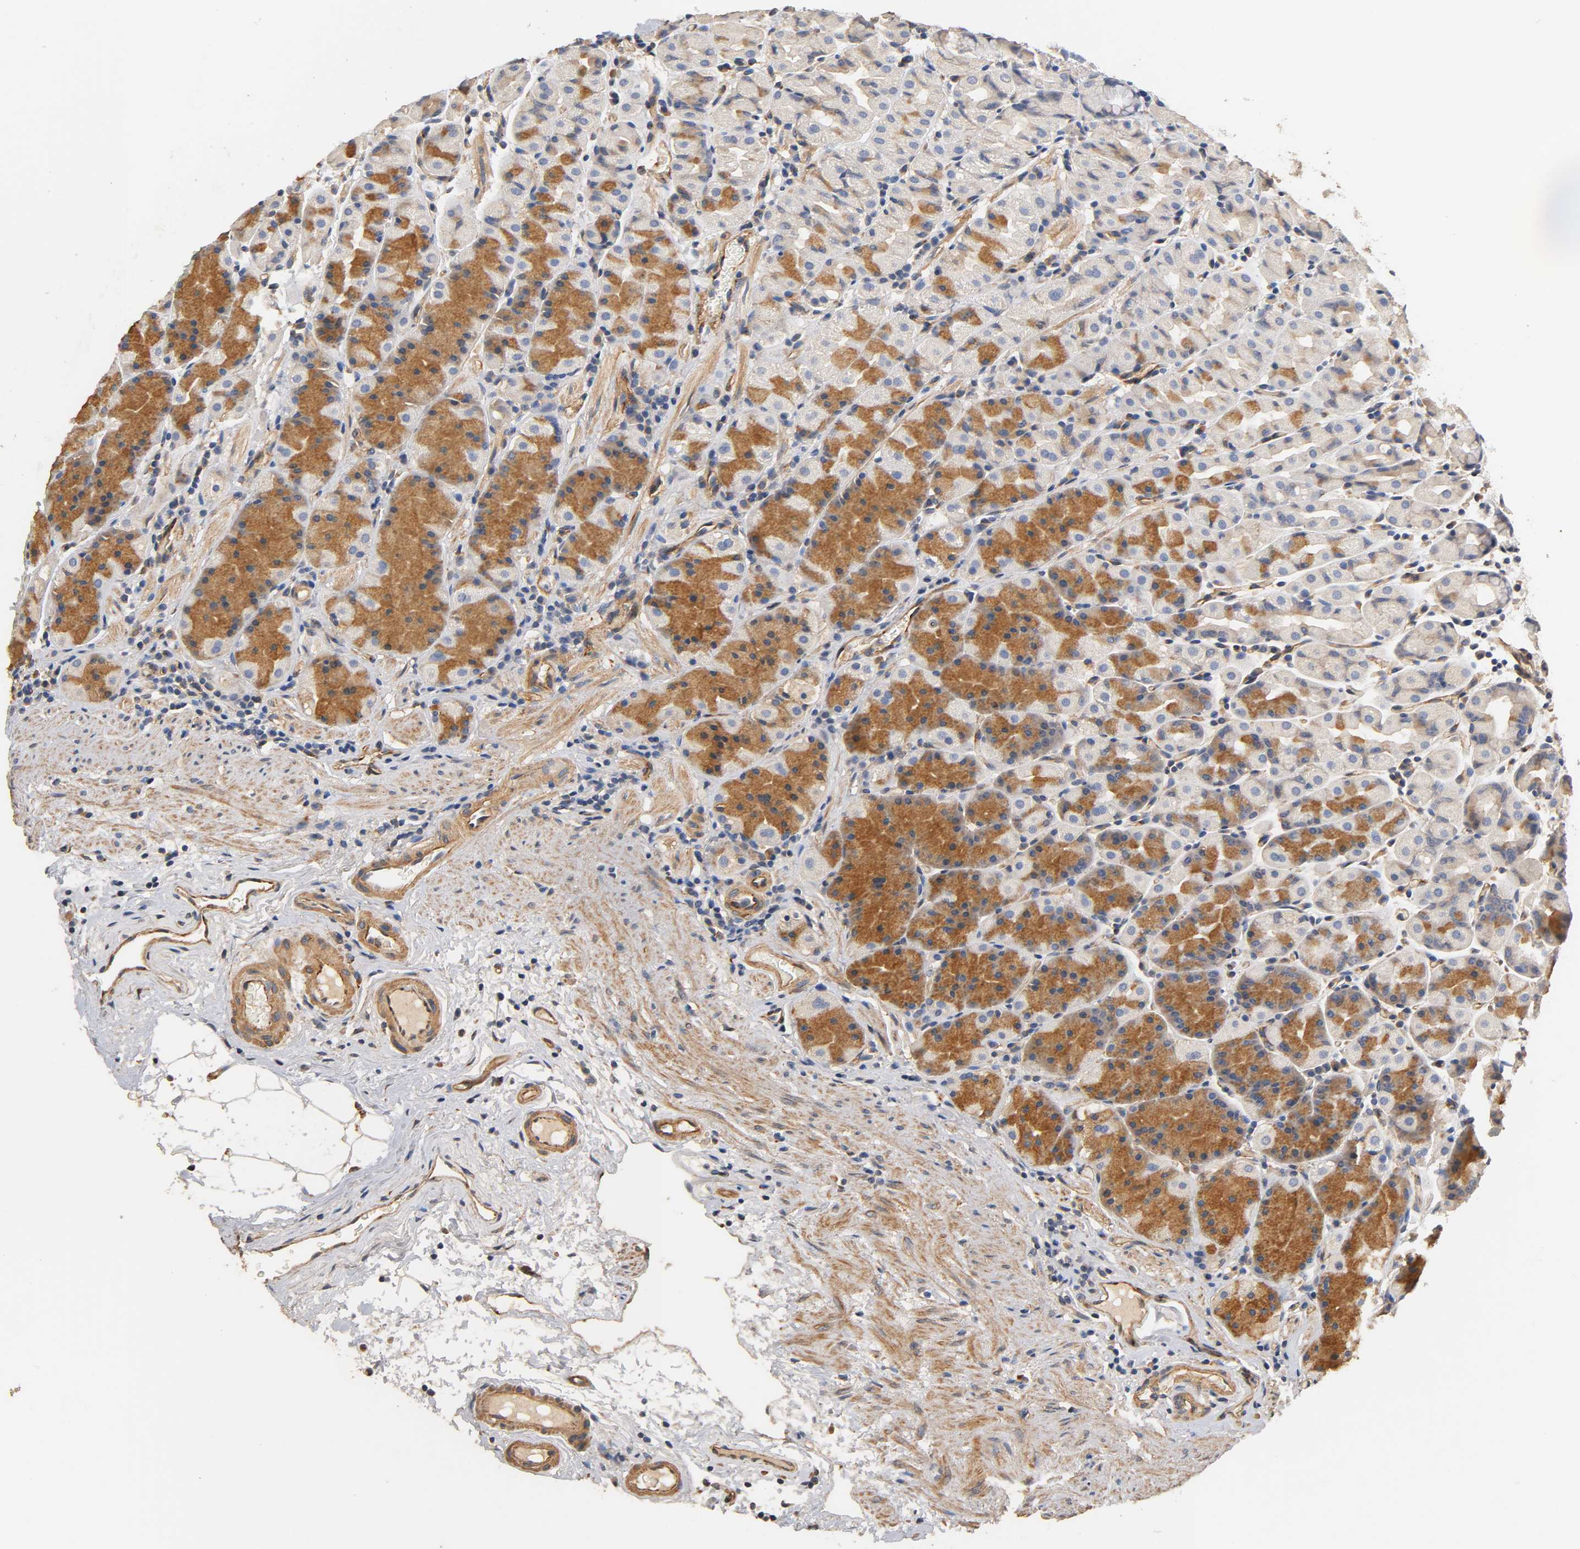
{"staining": {"intensity": "strong", "quantity": "25%-75%", "location": "cytoplasmic/membranous"}, "tissue": "stomach", "cell_type": "Glandular cells", "image_type": "normal", "snomed": [{"axis": "morphology", "description": "Normal tissue, NOS"}, {"axis": "topography", "description": "Stomach, lower"}], "caption": "DAB immunohistochemical staining of normal human stomach shows strong cytoplasmic/membranous protein expression in about 25%-75% of glandular cells.", "gene": "IFITM2", "patient": {"sex": "male", "age": 56}}